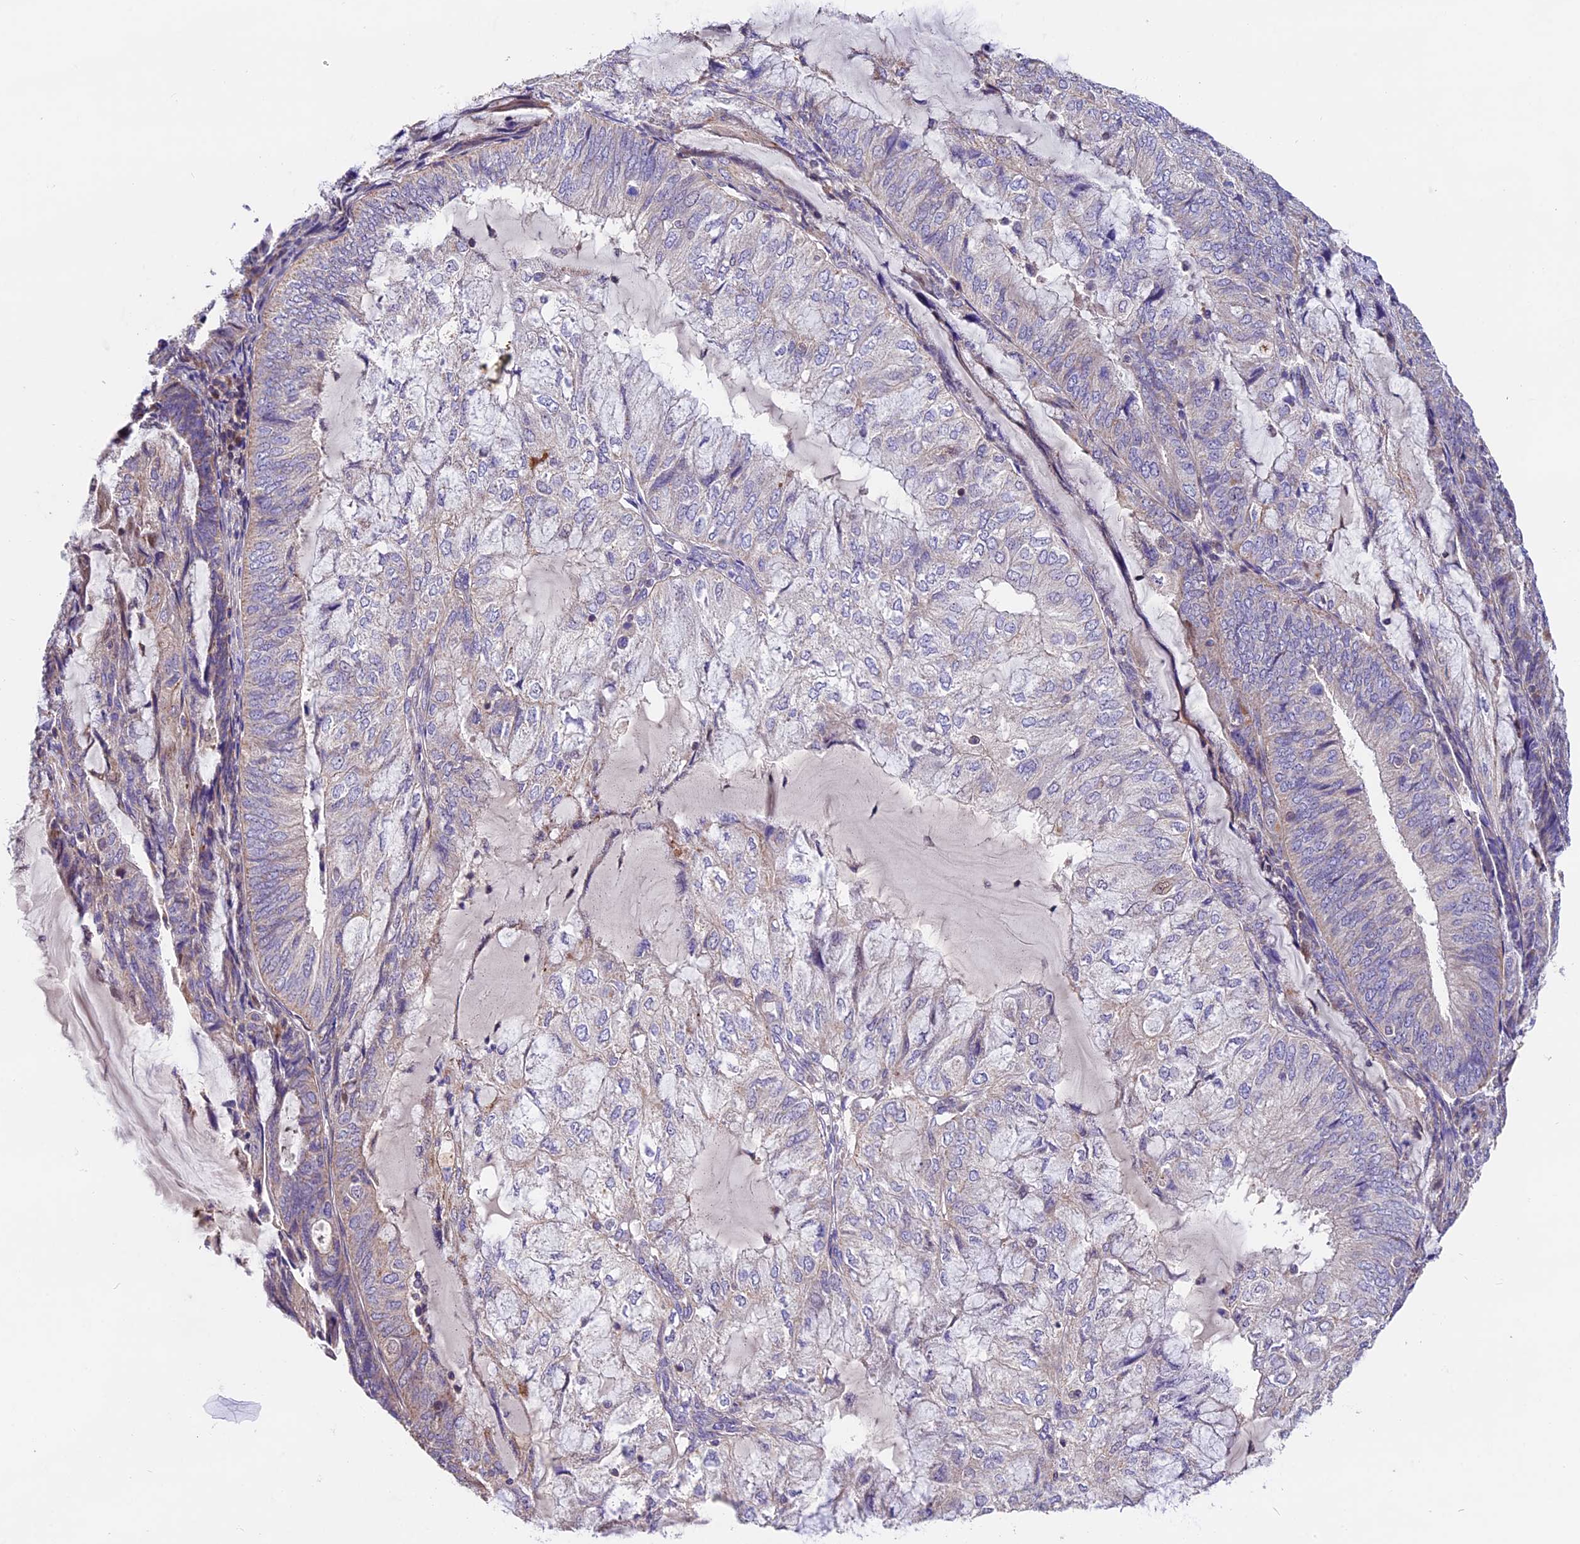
{"staining": {"intensity": "weak", "quantity": "<25%", "location": "cytoplasmic/membranous"}, "tissue": "endometrial cancer", "cell_type": "Tumor cells", "image_type": "cancer", "snomed": [{"axis": "morphology", "description": "Adenocarcinoma, NOS"}, {"axis": "topography", "description": "Endometrium"}], "caption": "Immunohistochemistry photomicrograph of neoplastic tissue: human endometrial adenocarcinoma stained with DAB reveals no significant protein staining in tumor cells.", "gene": "DDX28", "patient": {"sex": "female", "age": 81}}